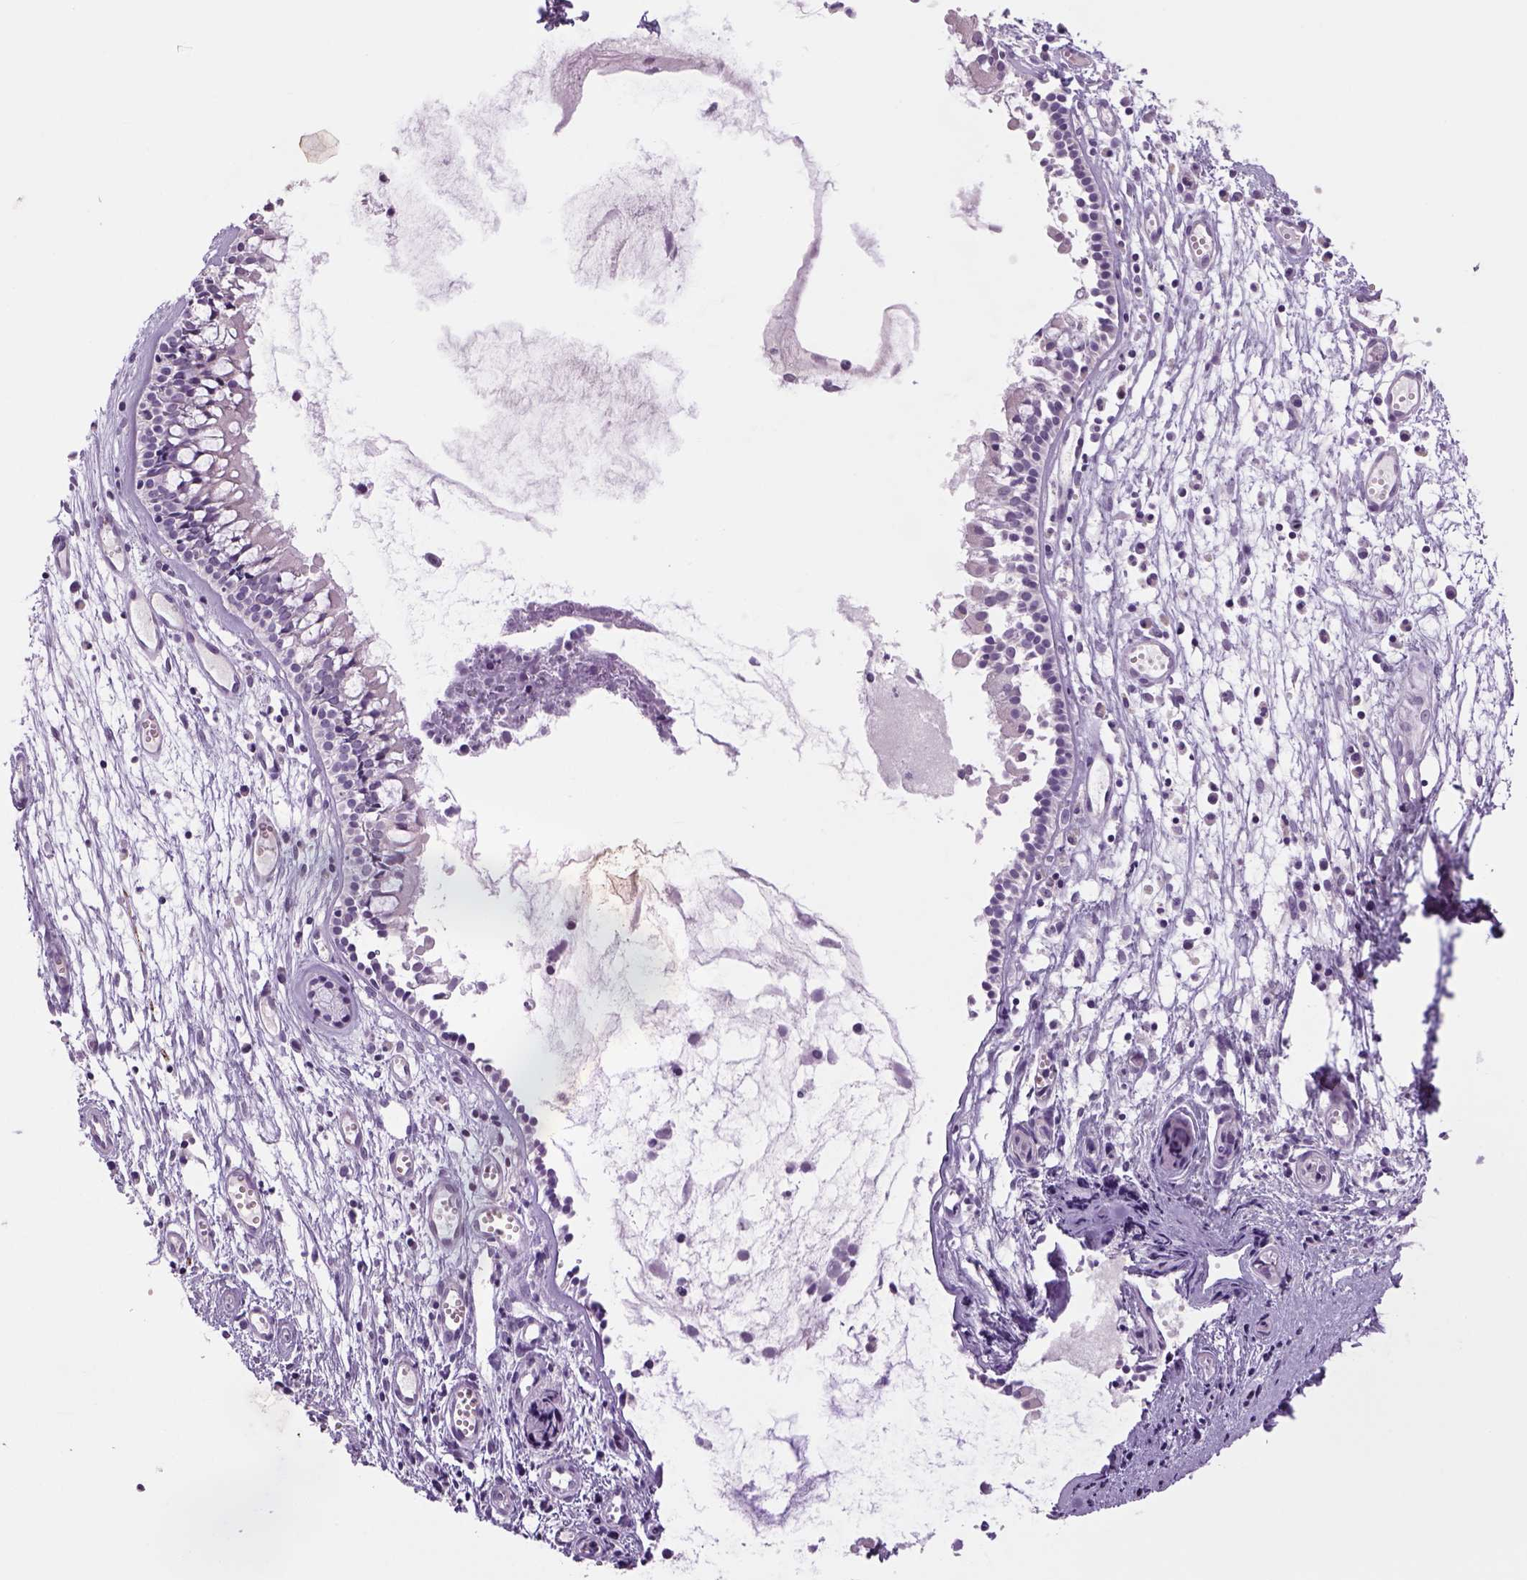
{"staining": {"intensity": "negative", "quantity": "none", "location": "none"}, "tissue": "nasopharynx", "cell_type": "Respiratory epithelial cells", "image_type": "normal", "snomed": [{"axis": "morphology", "description": "Normal tissue, NOS"}, {"axis": "topography", "description": "Nasopharynx"}], "caption": "IHC photomicrograph of unremarkable human nasopharynx stained for a protein (brown), which demonstrates no expression in respiratory epithelial cells.", "gene": "DBH", "patient": {"sex": "male", "age": 31}}